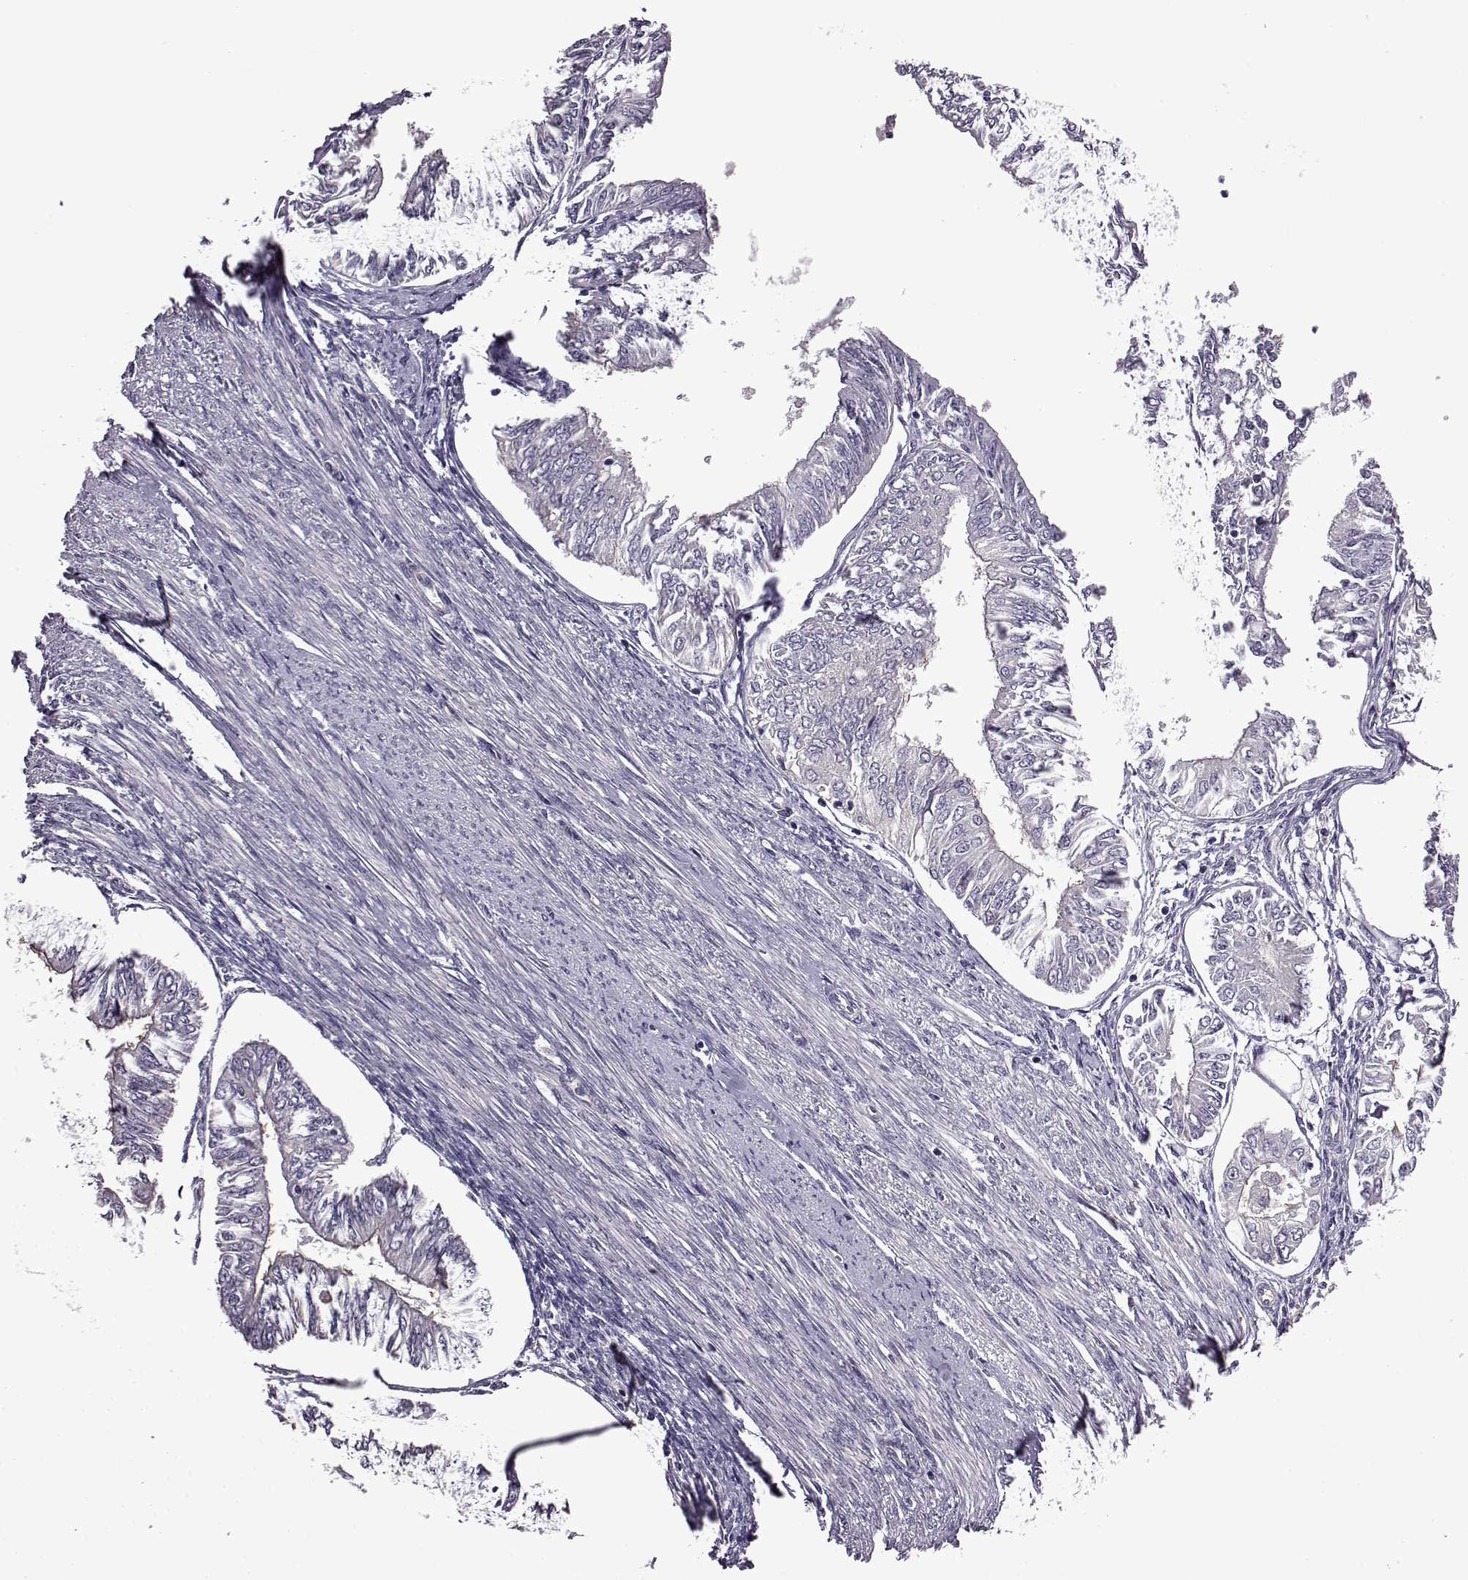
{"staining": {"intensity": "negative", "quantity": "none", "location": "none"}, "tissue": "endometrial cancer", "cell_type": "Tumor cells", "image_type": "cancer", "snomed": [{"axis": "morphology", "description": "Adenocarcinoma, NOS"}, {"axis": "topography", "description": "Endometrium"}], "caption": "Endometrial adenocarcinoma was stained to show a protein in brown. There is no significant positivity in tumor cells. Brightfield microscopy of IHC stained with DAB (3,3'-diaminobenzidine) (brown) and hematoxylin (blue), captured at high magnification.", "gene": "EDDM3B", "patient": {"sex": "female", "age": 58}}